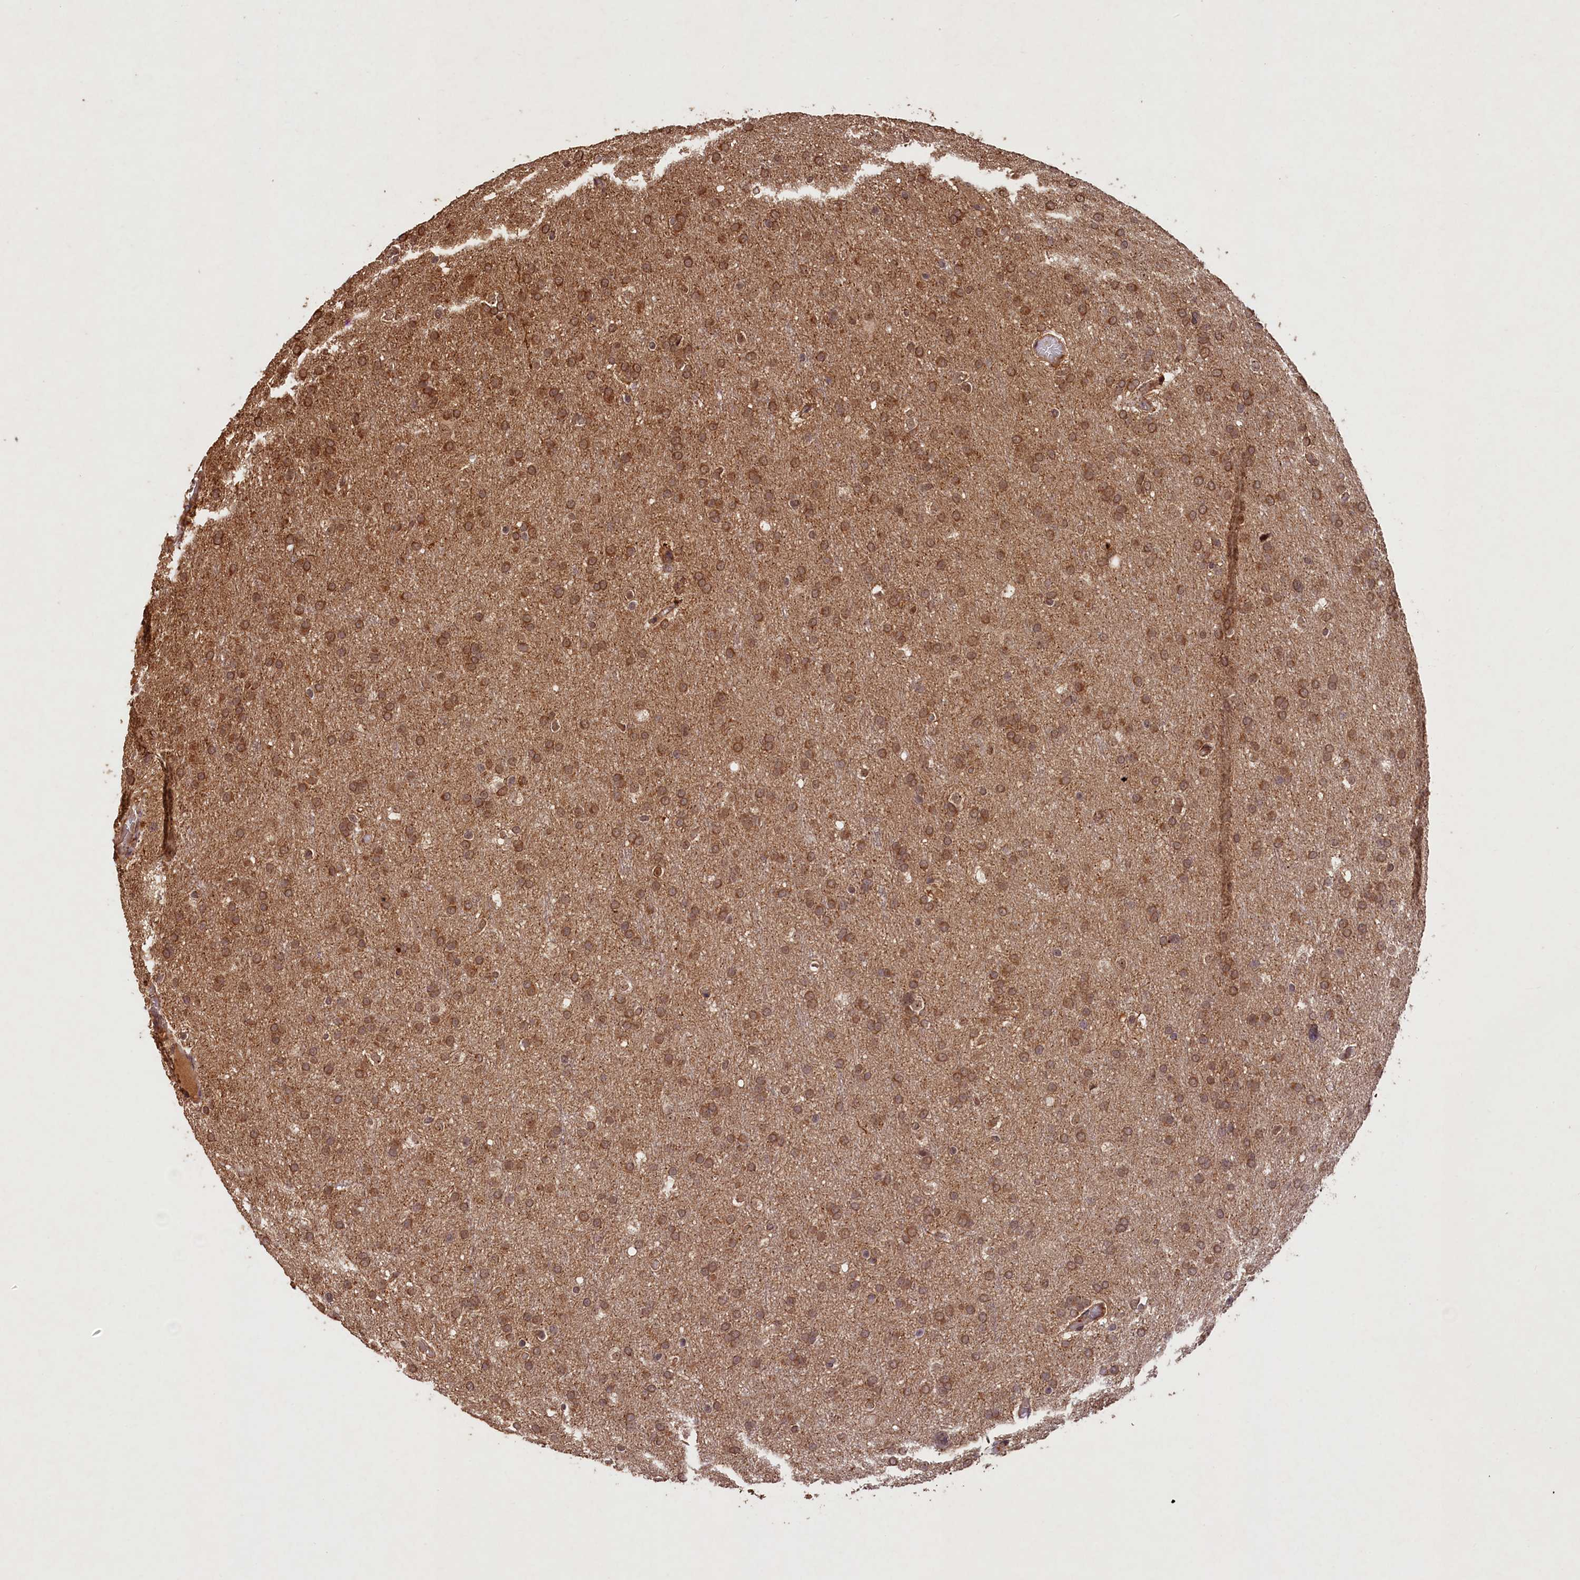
{"staining": {"intensity": "moderate", "quantity": ">75%", "location": "cytoplasmic/membranous,nuclear"}, "tissue": "glioma", "cell_type": "Tumor cells", "image_type": "cancer", "snomed": [{"axis": "morphology", "description": "Glioma, malignant, High grade"}, {"axis": "topography", "description": "Cerebral cortex"}], "caption": "A brown stain highlights moderate cytoplasmic/membranous and nuclear staining of a protein in glioma tumor cells.", "gene": "SHPRH", "patient": {"sex": "female", "age": 36}}